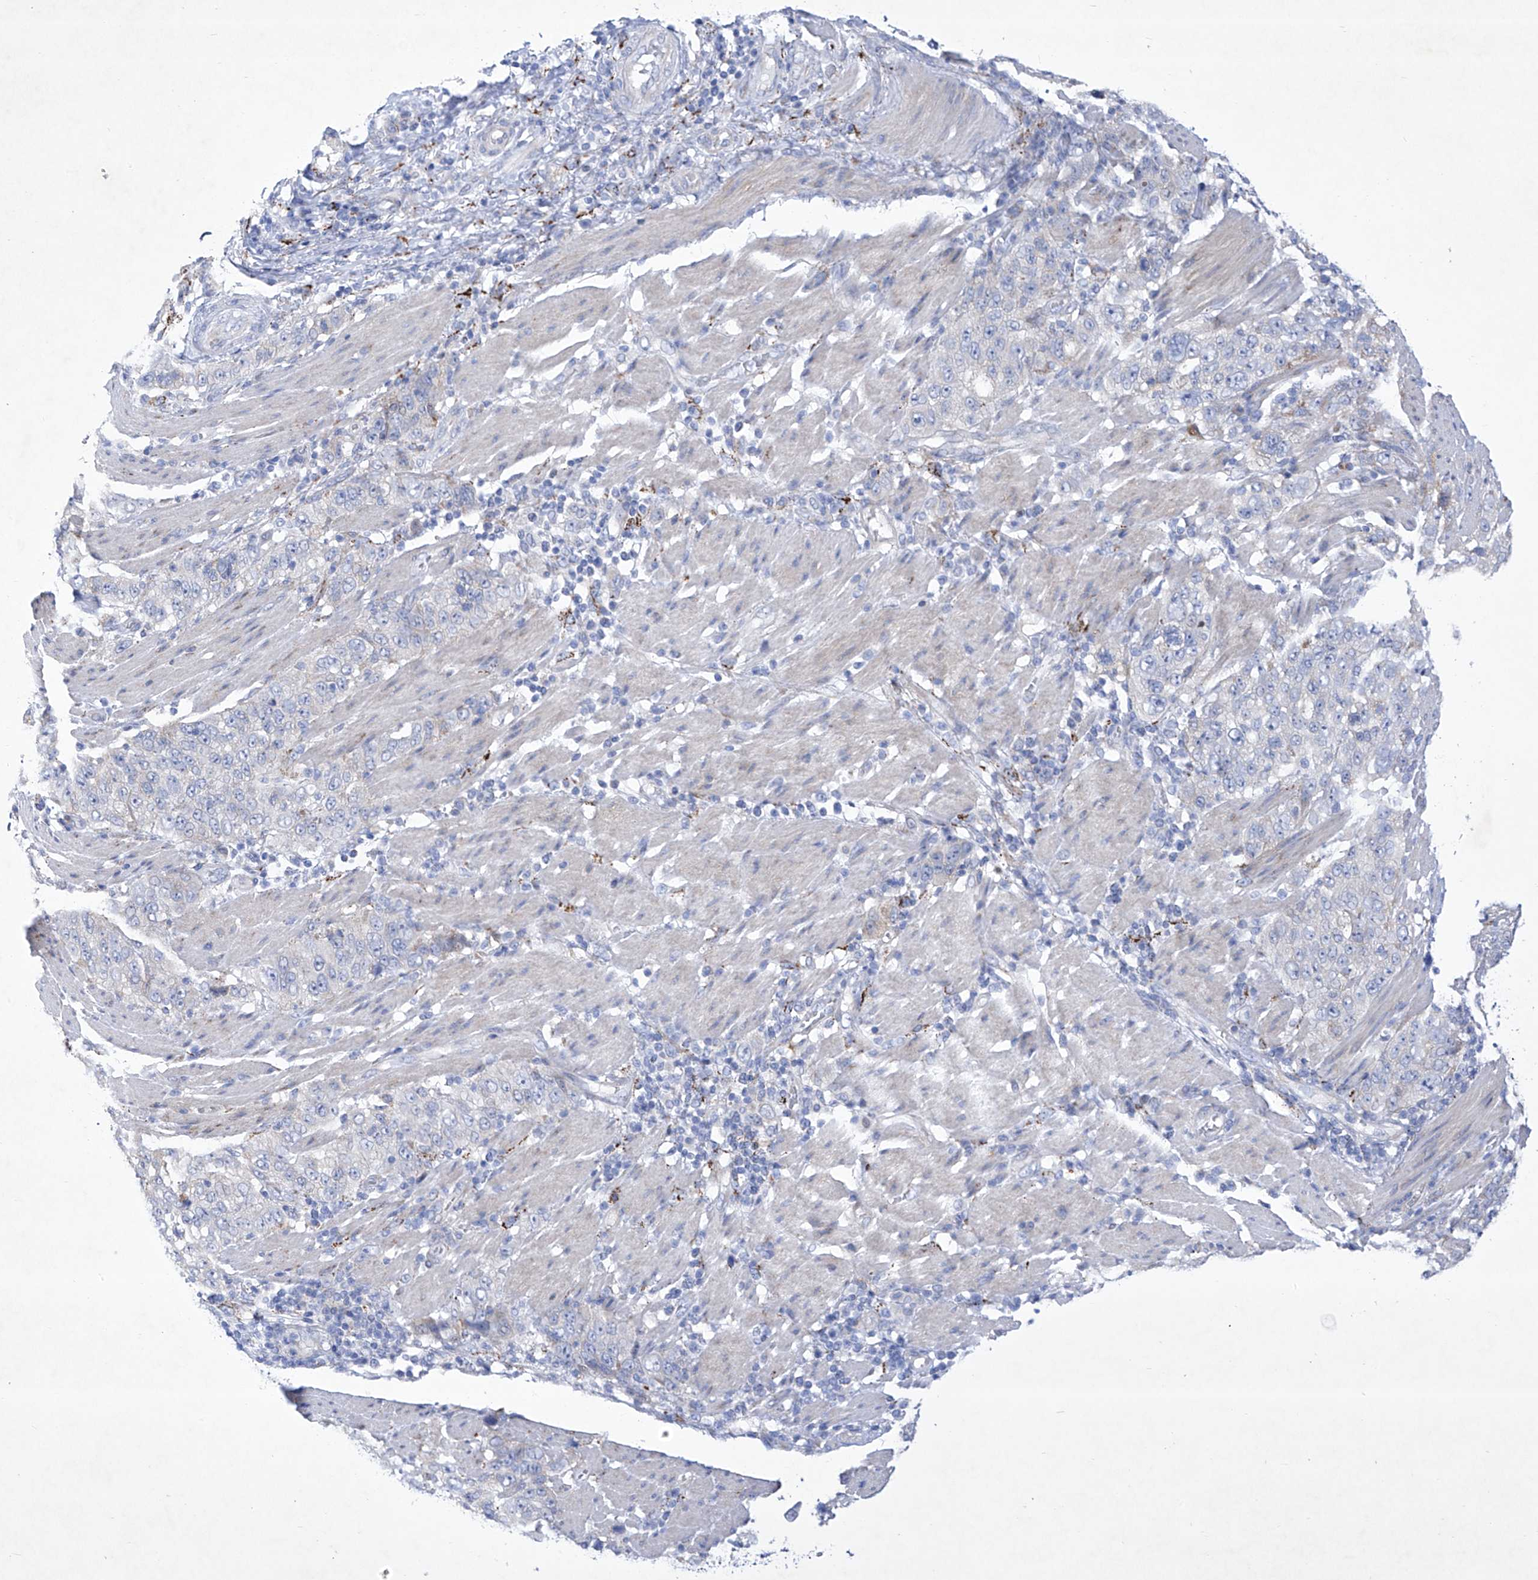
{"staining": {"intensity": "negative", "quantity": "none", "location": "none"}, "tissue": "stomach cancer", "cell_type": "Tumor cells", "image_type": "cancer", "snomed": [{"axis": "morphology", "description": "Adenocarcinoma, NOS"}, {"axis": "topography", "description": "Stomach"}], "caption": "Tumor cells show no significant staining in stomach adenocarcinoma.", "gene": "C1orf87", "patient": {"sex": "male", "age": 48}}